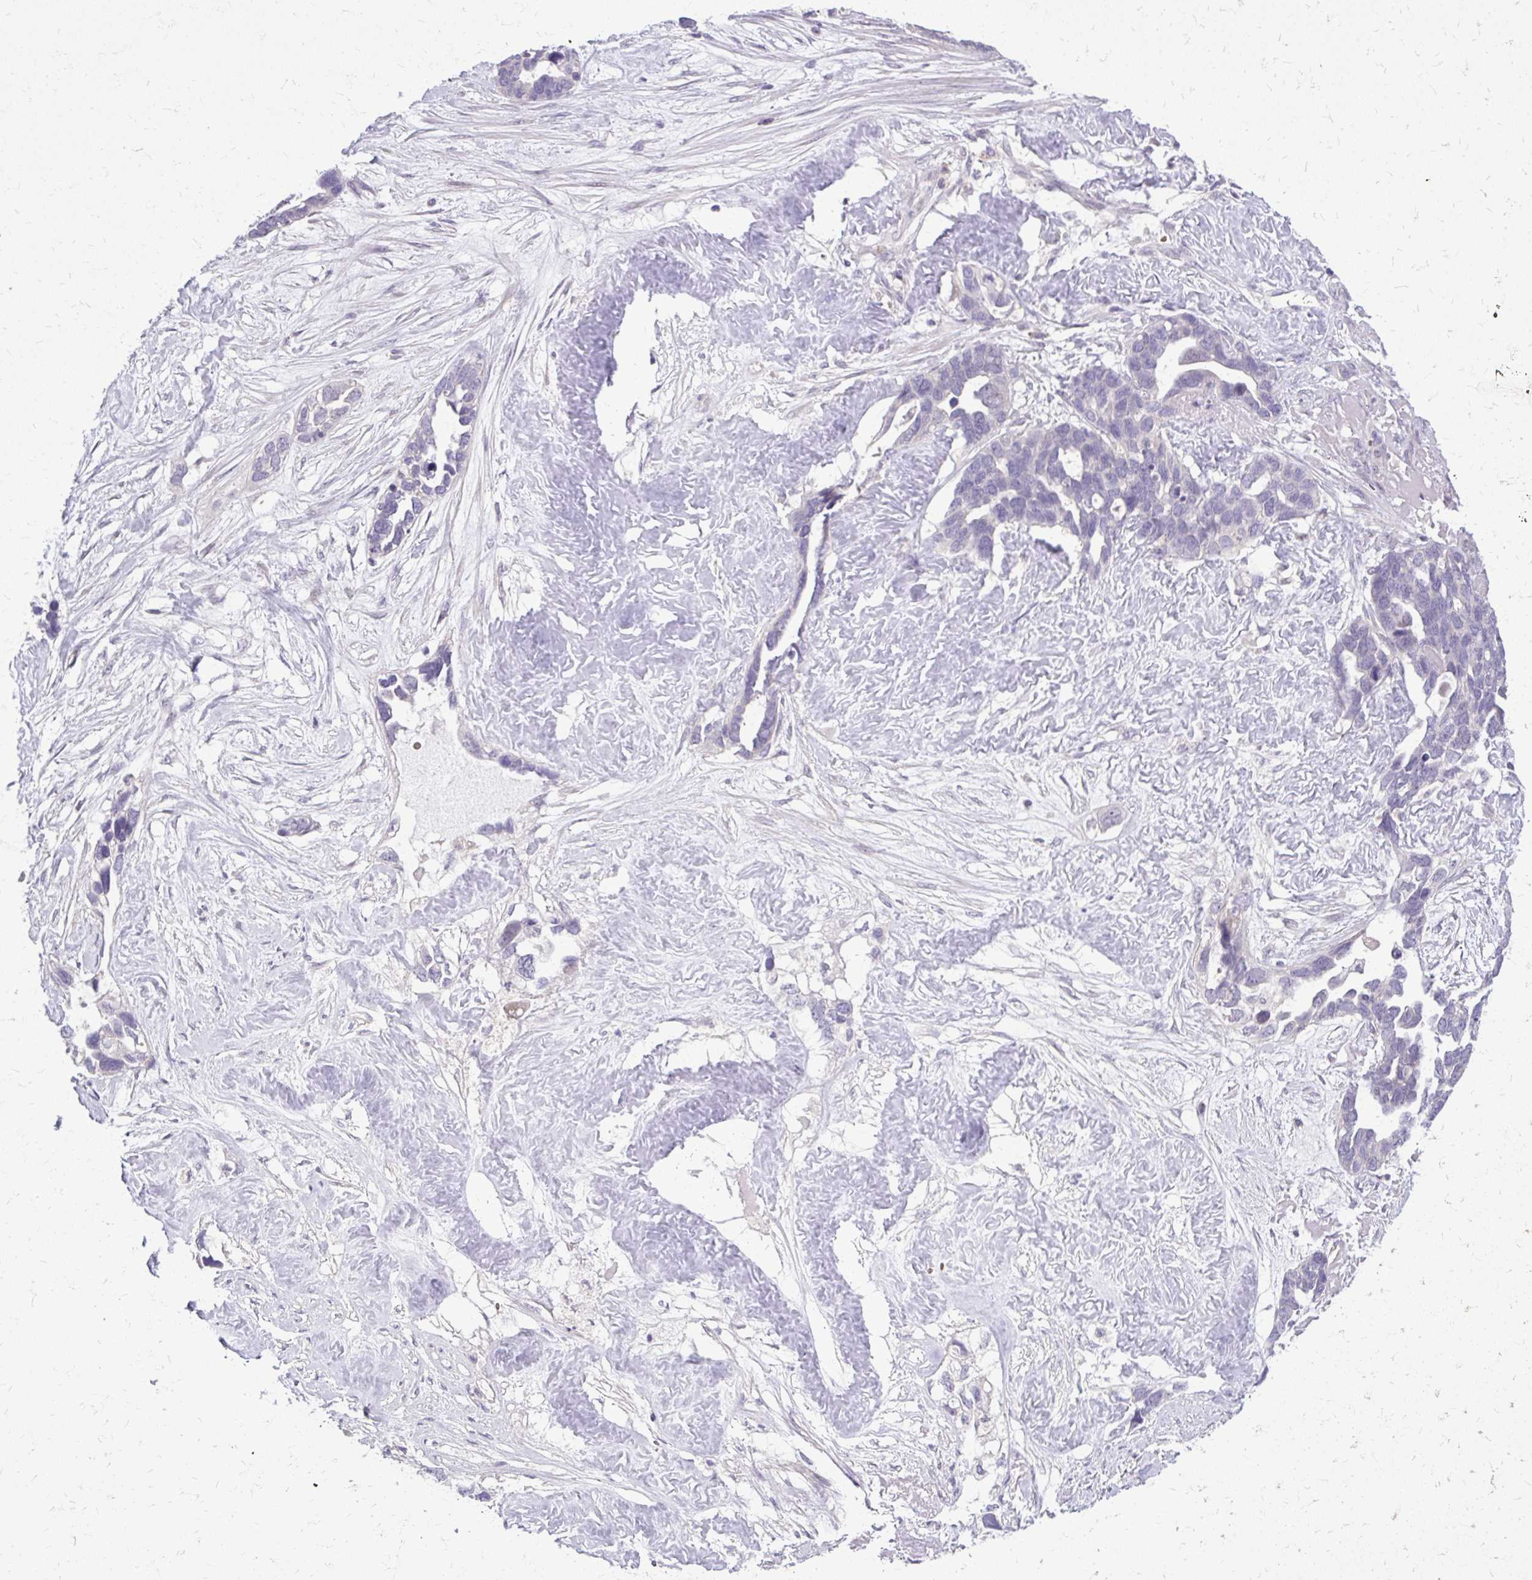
{"staining": {"intensity": "negative", "quantity": "none", "location": "none"}, "tissue": "ovarian cancer", "cell_type": "Tumor cells", "image_type": "cancer", "snomed": [{"axis": "morphology", "description": "Cystadenocarcinoma, serous, NOS"}, {"axis": "topography", "description": "Ovary"}], "caption": "Immunohistochemistry micrograph of neoplastic tissue: ovarian cancer stained with DAB (3,3'-diaminobenzidine) exhibits no significant protein staining in tumor cells.", "gene": "DPY19L1", "patient": {"sex": "female", "age": 54}}